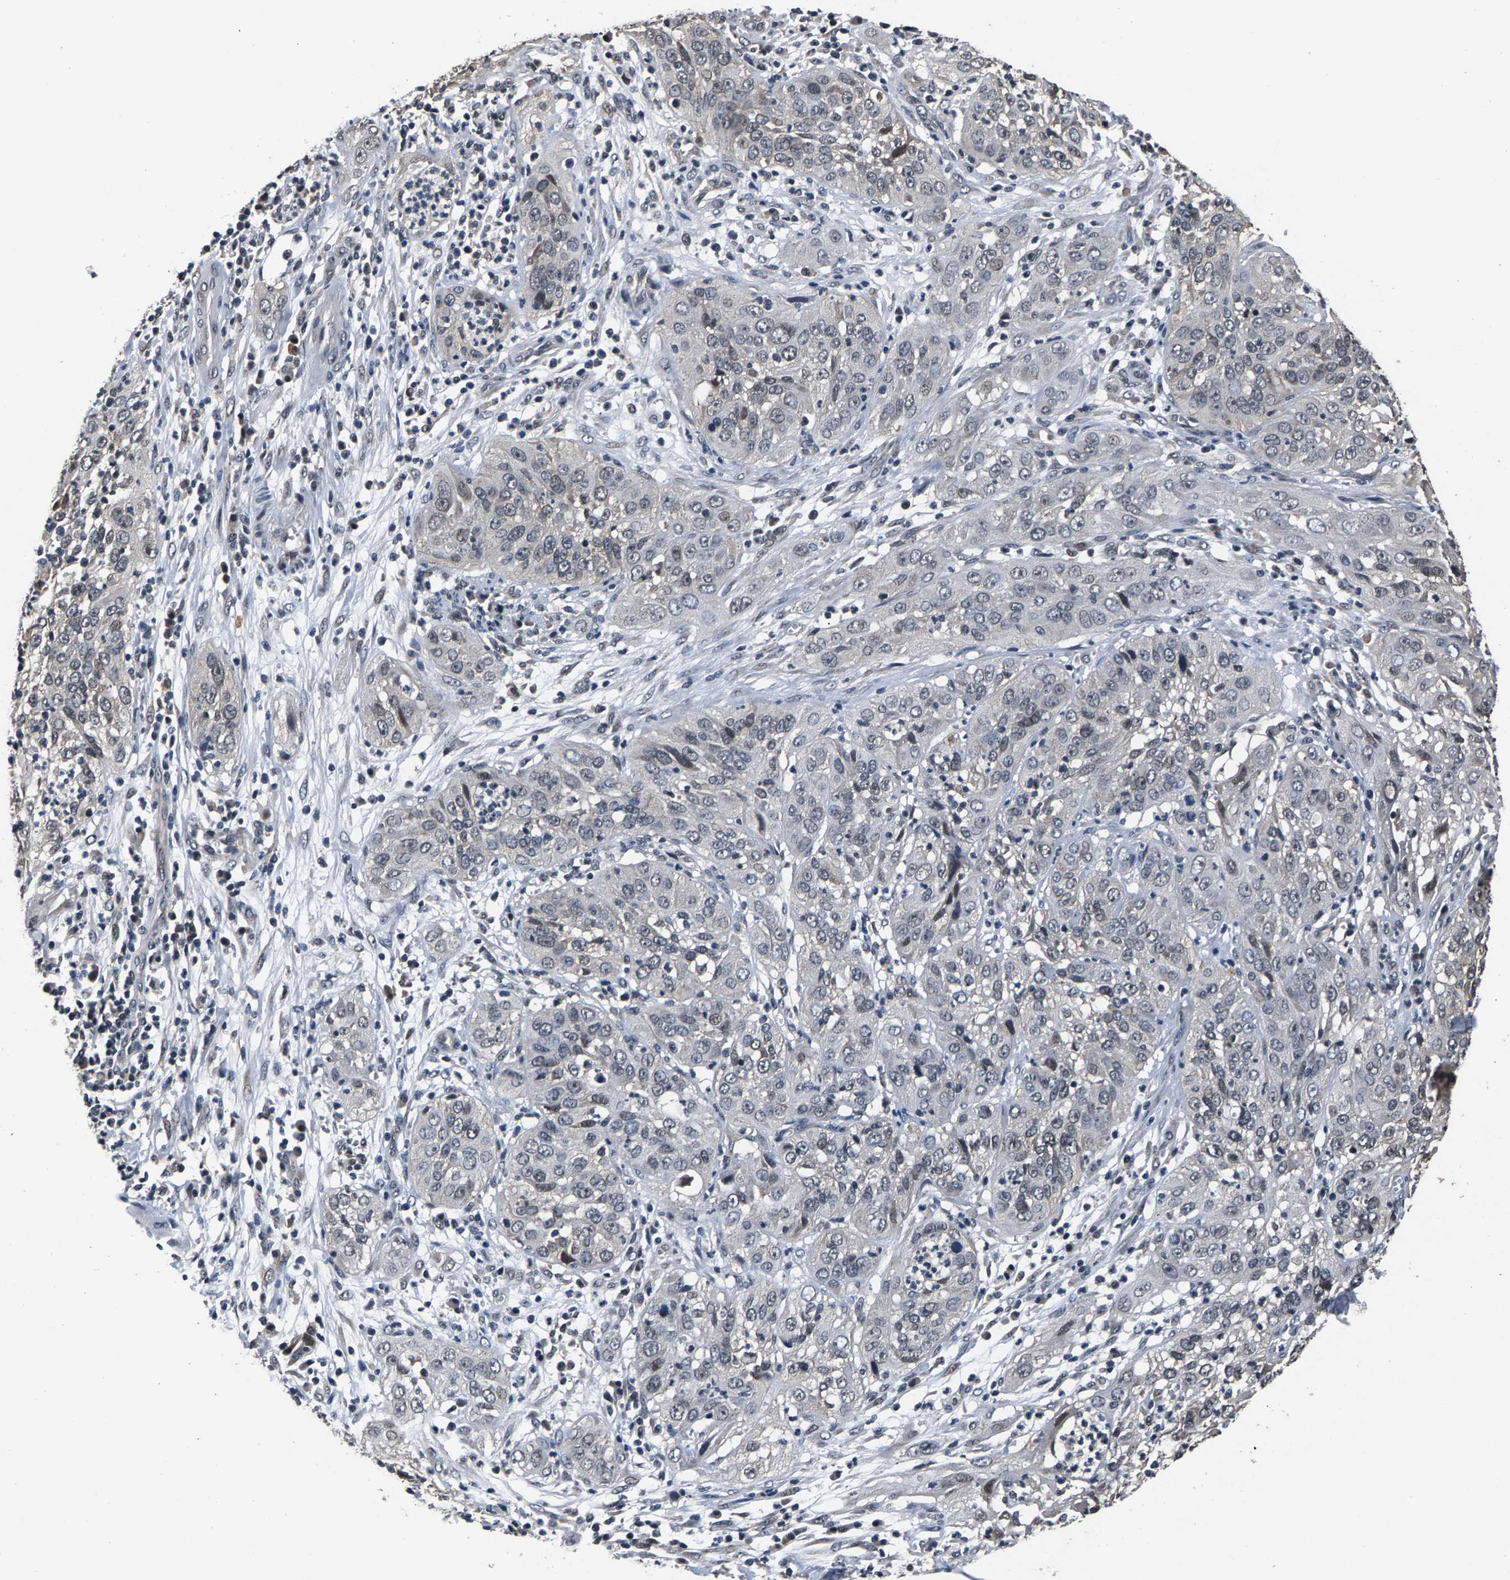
{"staining": {"intensity": "weak", "quantity": "<25%", "location": "nuclear"}, "tissue": "cervical cancer", "cell_type": "Tumor cells", "image_type": "cancer", "snomed": [{"axis": "morphology", "description": "Squamous cell carcinoma, NOS"}, {"axis": "topography", "description": "Cervix"}], "caption": "The image shows no significant expression in tumor cells of squamous cell carcinoma (cervical).", "gene": "RBM33", "patient": {"sex": "female", "age": 32}}